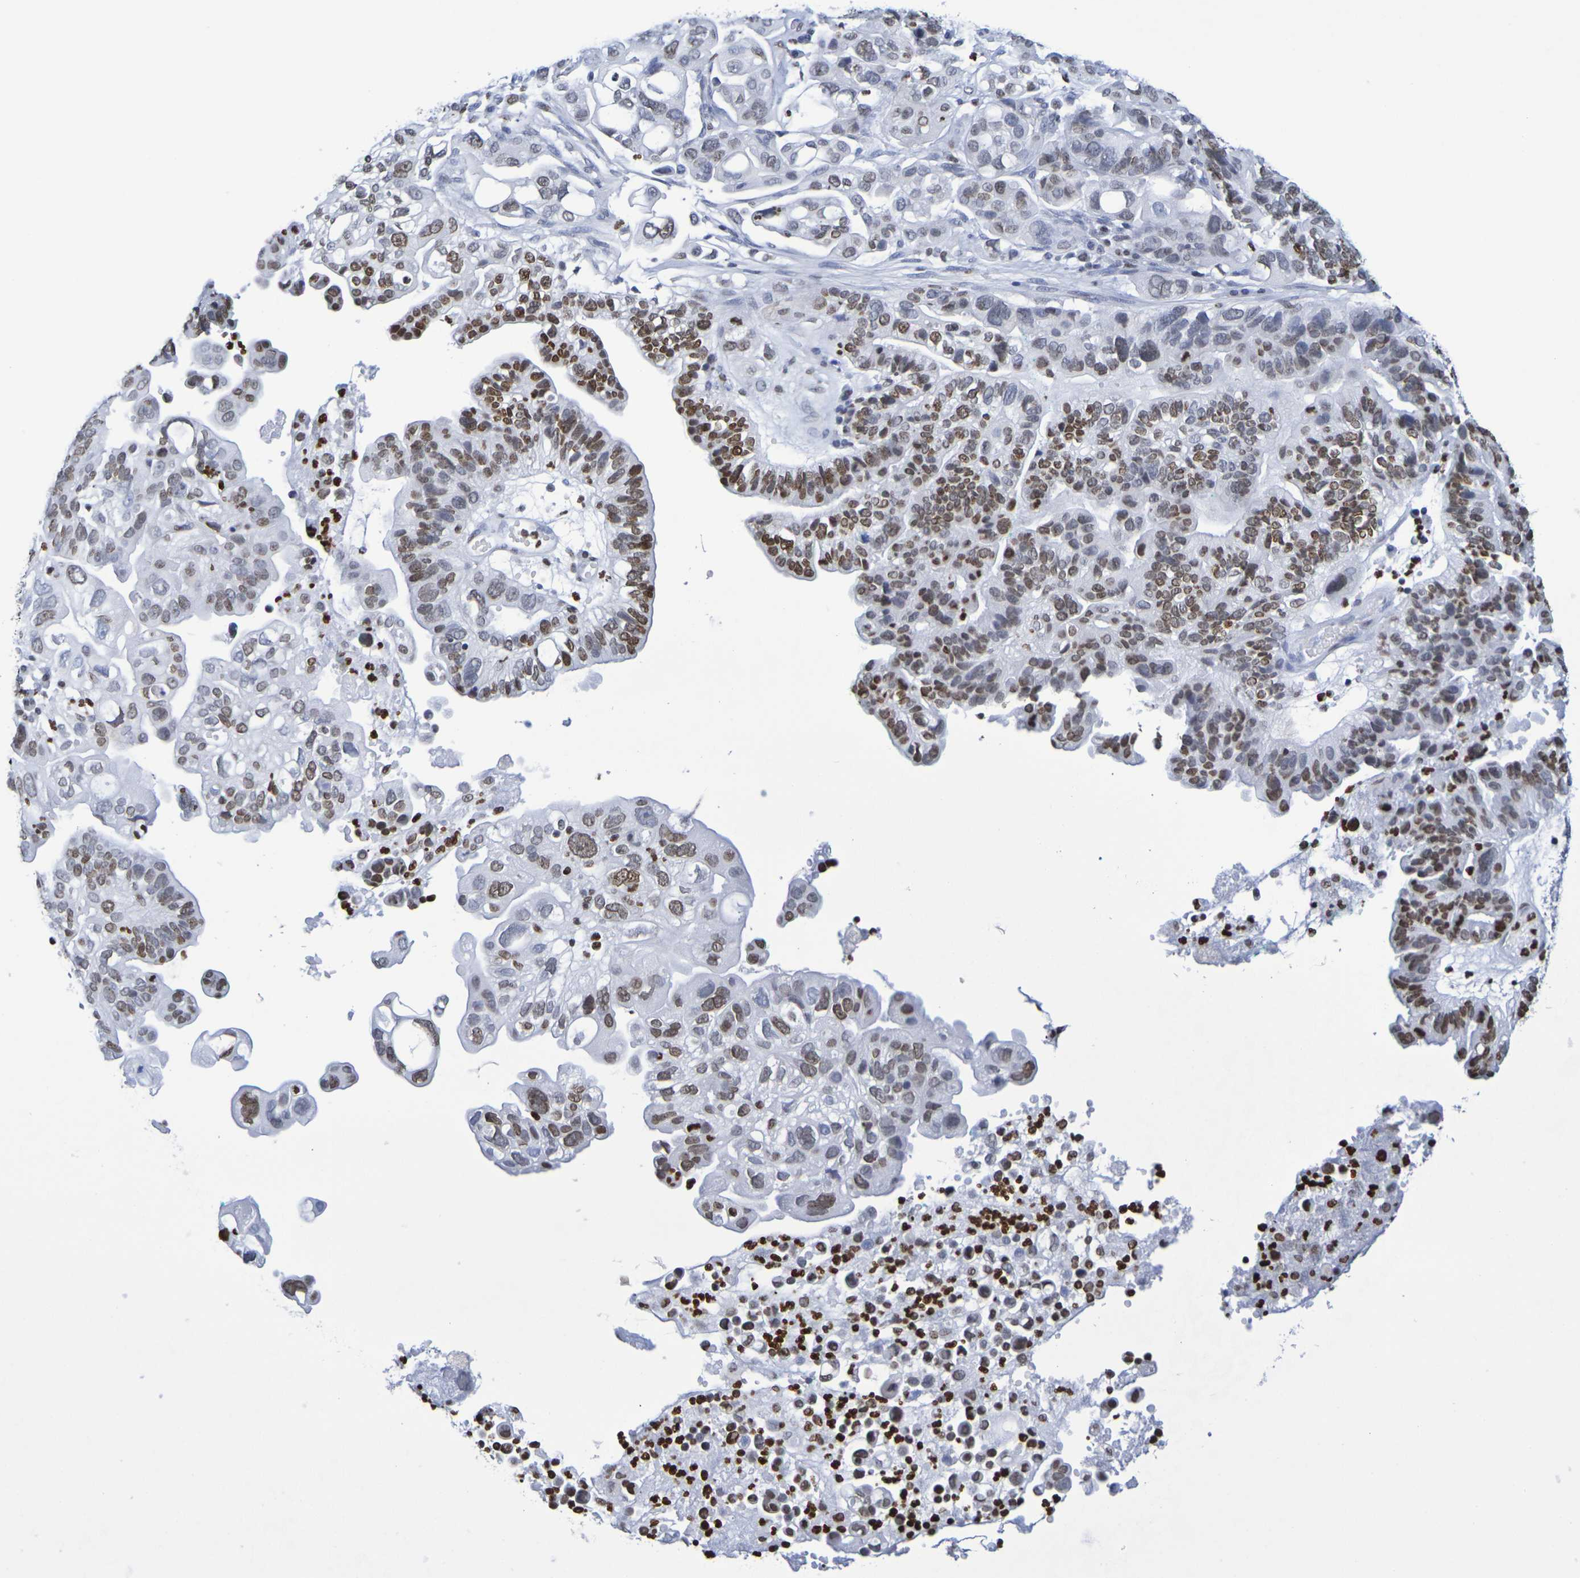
{"staining": {"intensity": "moderate", "quantity": ">75%", "location": "nuclear"}, "tissue": "ovarian cancer", "cell_type": "Tumor cells", "image_type": "cancer", "snomed": [{"axis": "morphology", "description": "Cystadenocarcinoma, serous, NOS"}, {"axis": "topography", "description": "Ovary"}], "caption": "Immunohistochemical staining of human ovarian cancer demonstrates medium levels of moderate nuclear protein expression in approximately >75% of tumor cells. The protein of interest is stained brown, and the nuclei are stained in blue (DAB IHC with brightfield microscopy, high magnification).", "gene": "H1-5", "patient": {"sex": "female", "age": 56}}